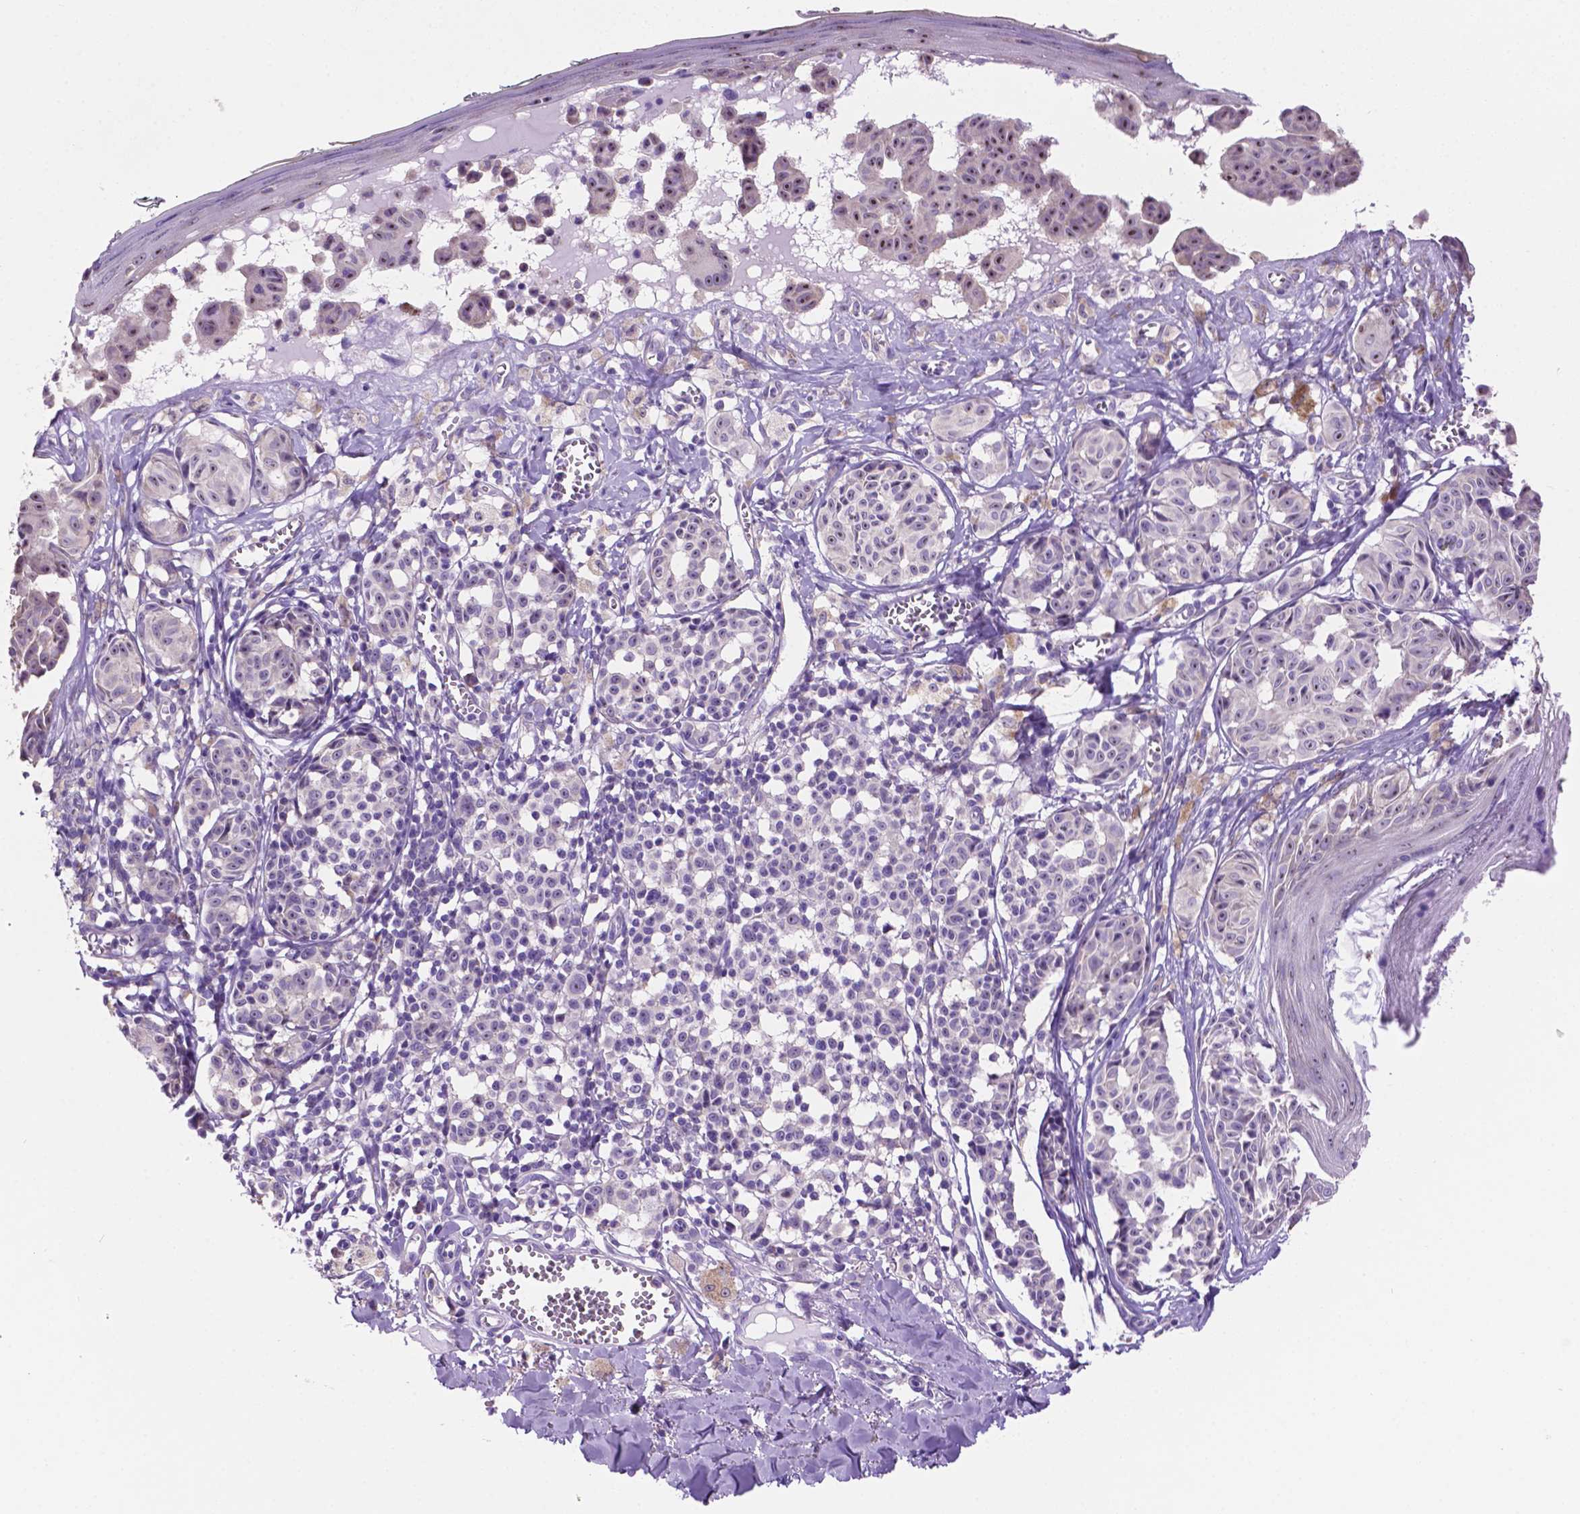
{"staining": {"intensity": "negative", "quantity": "none", "location": "none"}, "tissue": "melanoma", "cell_type": "Tumor cells", "image_type": "cancer", "snomed": [{"axis": "morphology", "description": "Malignant melanoma, NOS"}, {"axis": "topography", "description": "Skin"}], "caption": "The IHC photomicrograph has no significant staining in tumor cells of malignant melanoma tissue. The staining is performed using DAB brown chromogen with nuclei counter-stained in using hematoxylin.", "gene": "SPDYA", "patient": {"sex": "female", "age": 43}}